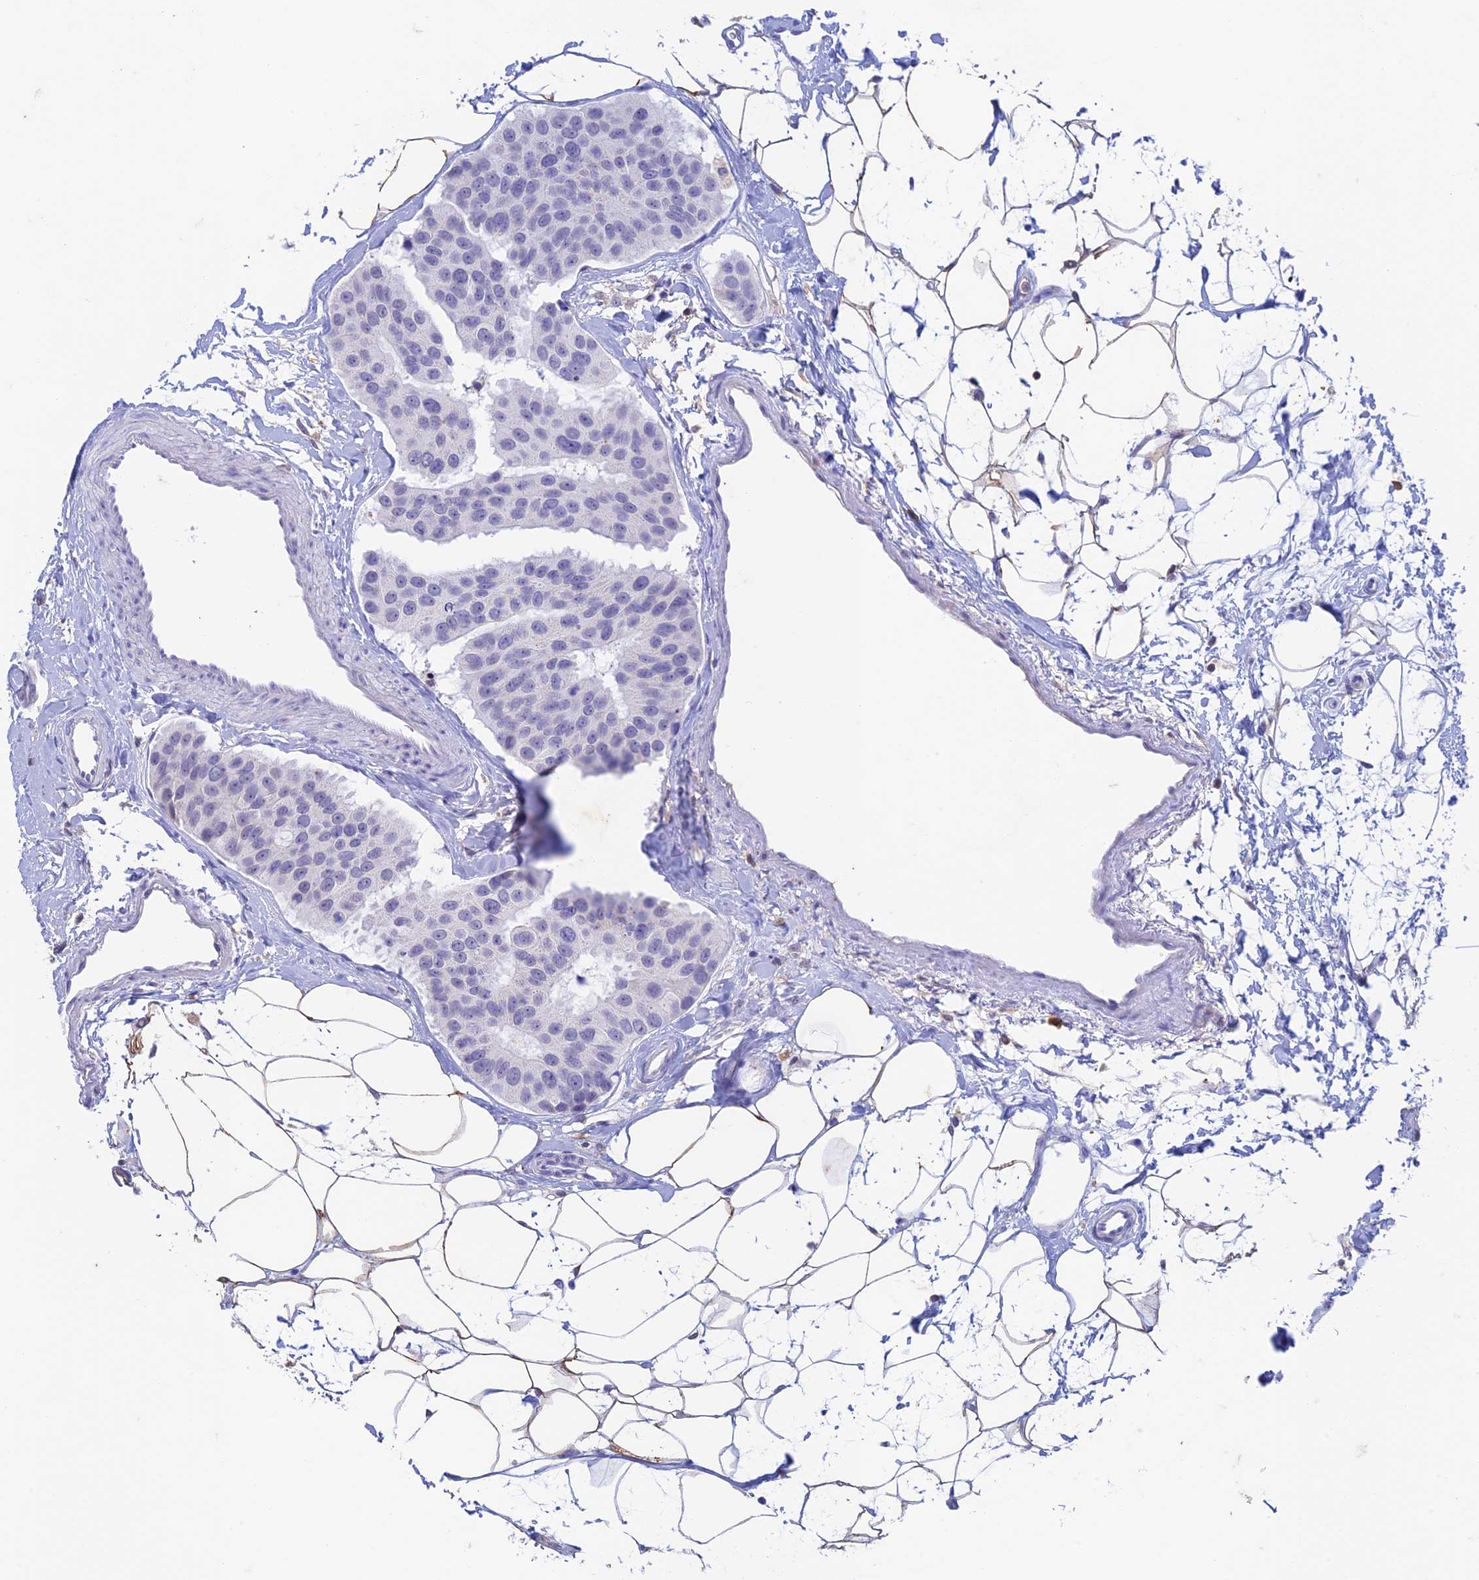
{"staining": {"intensity": "negative", "quantity": "none", "location": "none"}, "tissue": "breast cancer", "cell_type": "Tumor cells", "image_type": "cancer", "snomed": [{"axis": "morphology", "description": "Normal tissue, NOS"}, {"axis": "morphology", "description": "Duct carcinoma"}, {"axis": "topography", "description": "Breast"}], "caption": "Protein analysis of infiltrating ductal carcinoma (breast) shows no significant staining in tumor cells.", "gene": "FGF7", "patient": {"sex": "female", "age": 39}}